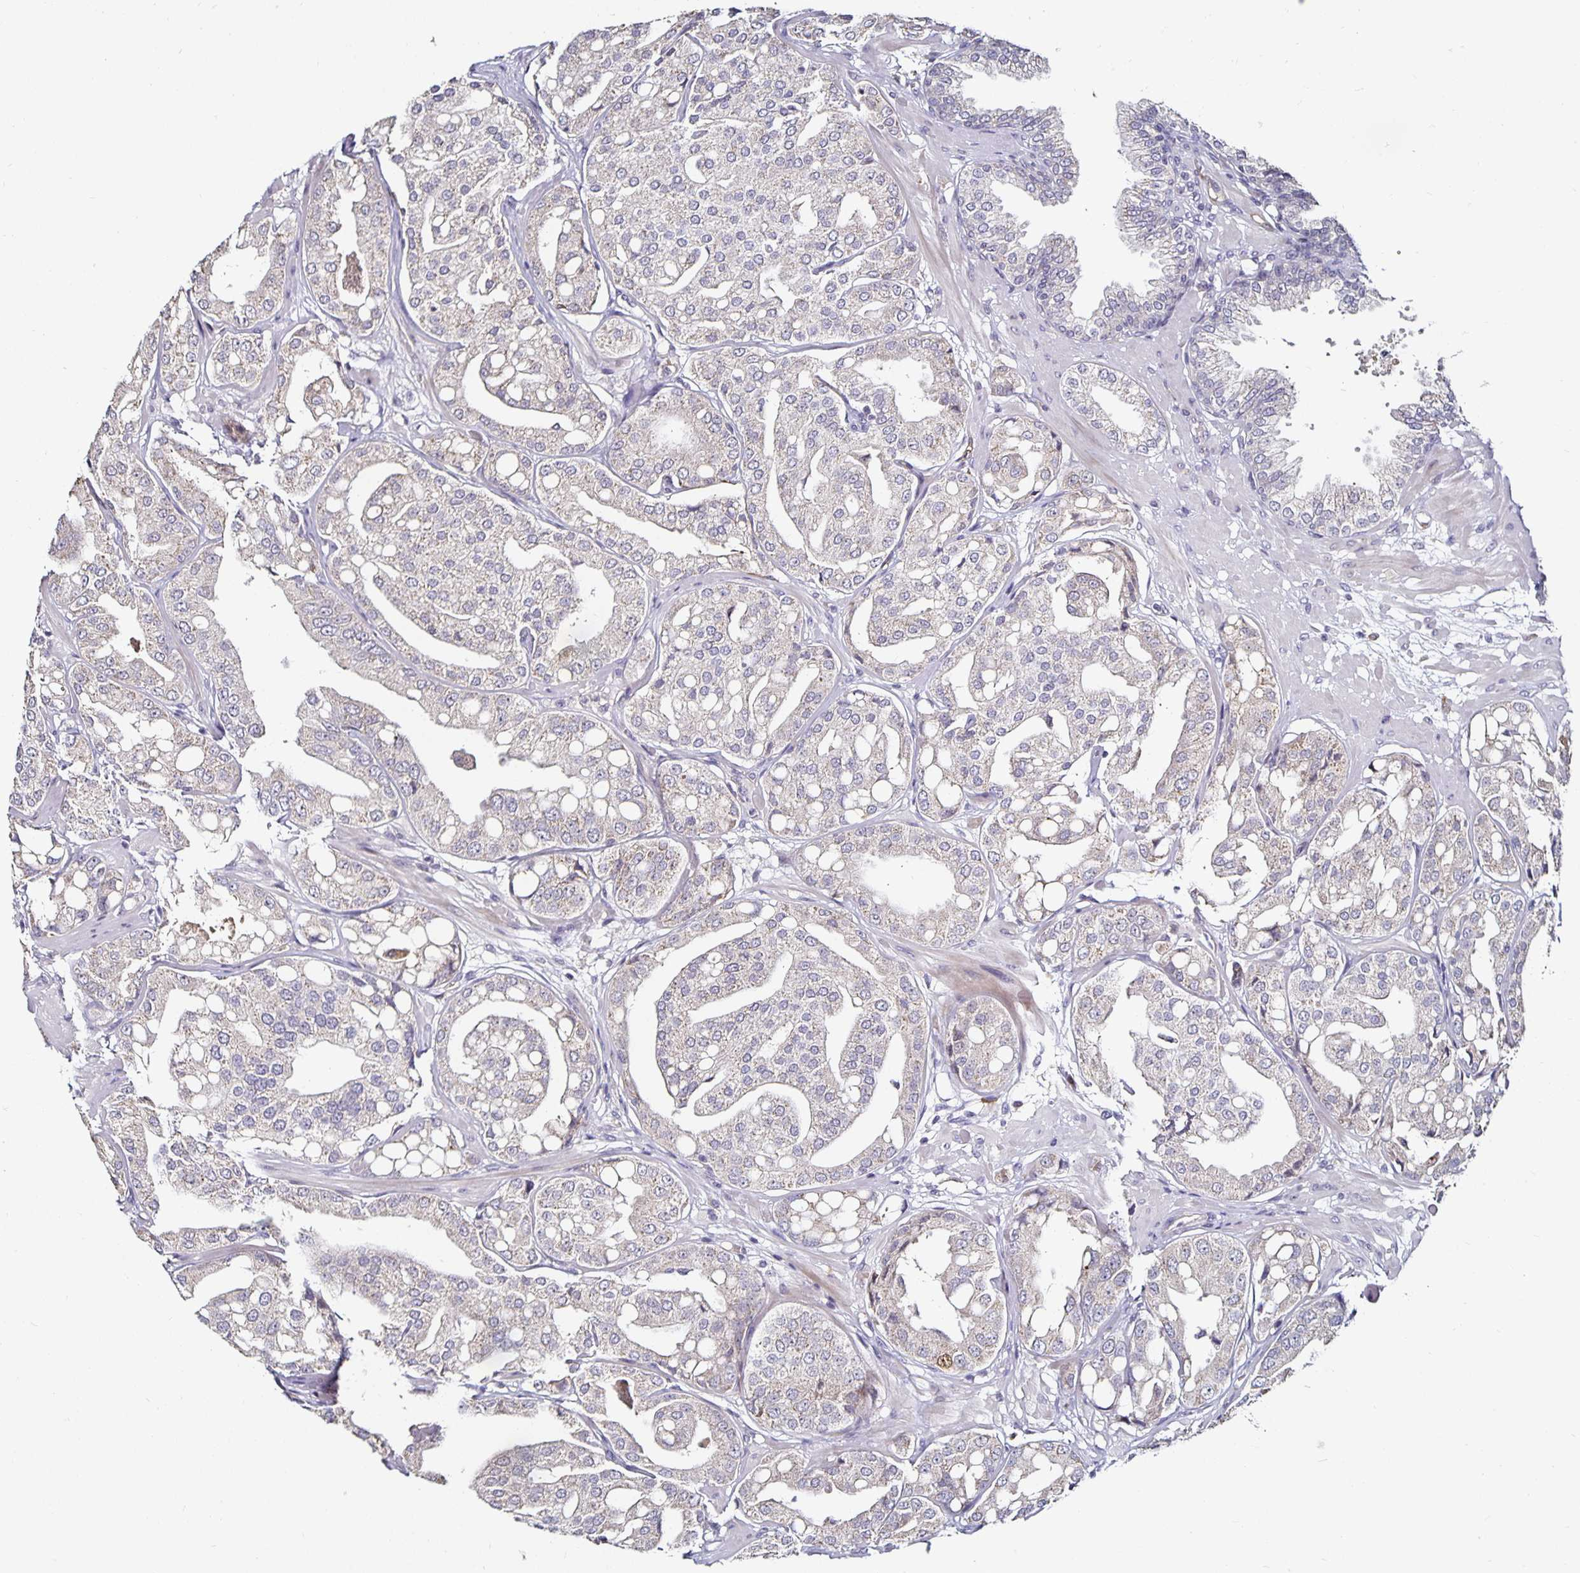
{"staining": {"intensity": "negative", "quantity": "none", "location": "none"}, "tissue": "renal cancer", "cell_type": "Tumor cells", "image_type": "cancer", "snomed": [{"axis": "morphology", "description": "Adenocarcinoma, NOS"}, {"axis": "topography", "description": "Urinary bladder"}], "caption": "This is an immunohistochemistry image of renal cancer. There is no positivity in tumor cells.", "gene": "ANLN", "patient": {"sex": "male", "age": 61}}